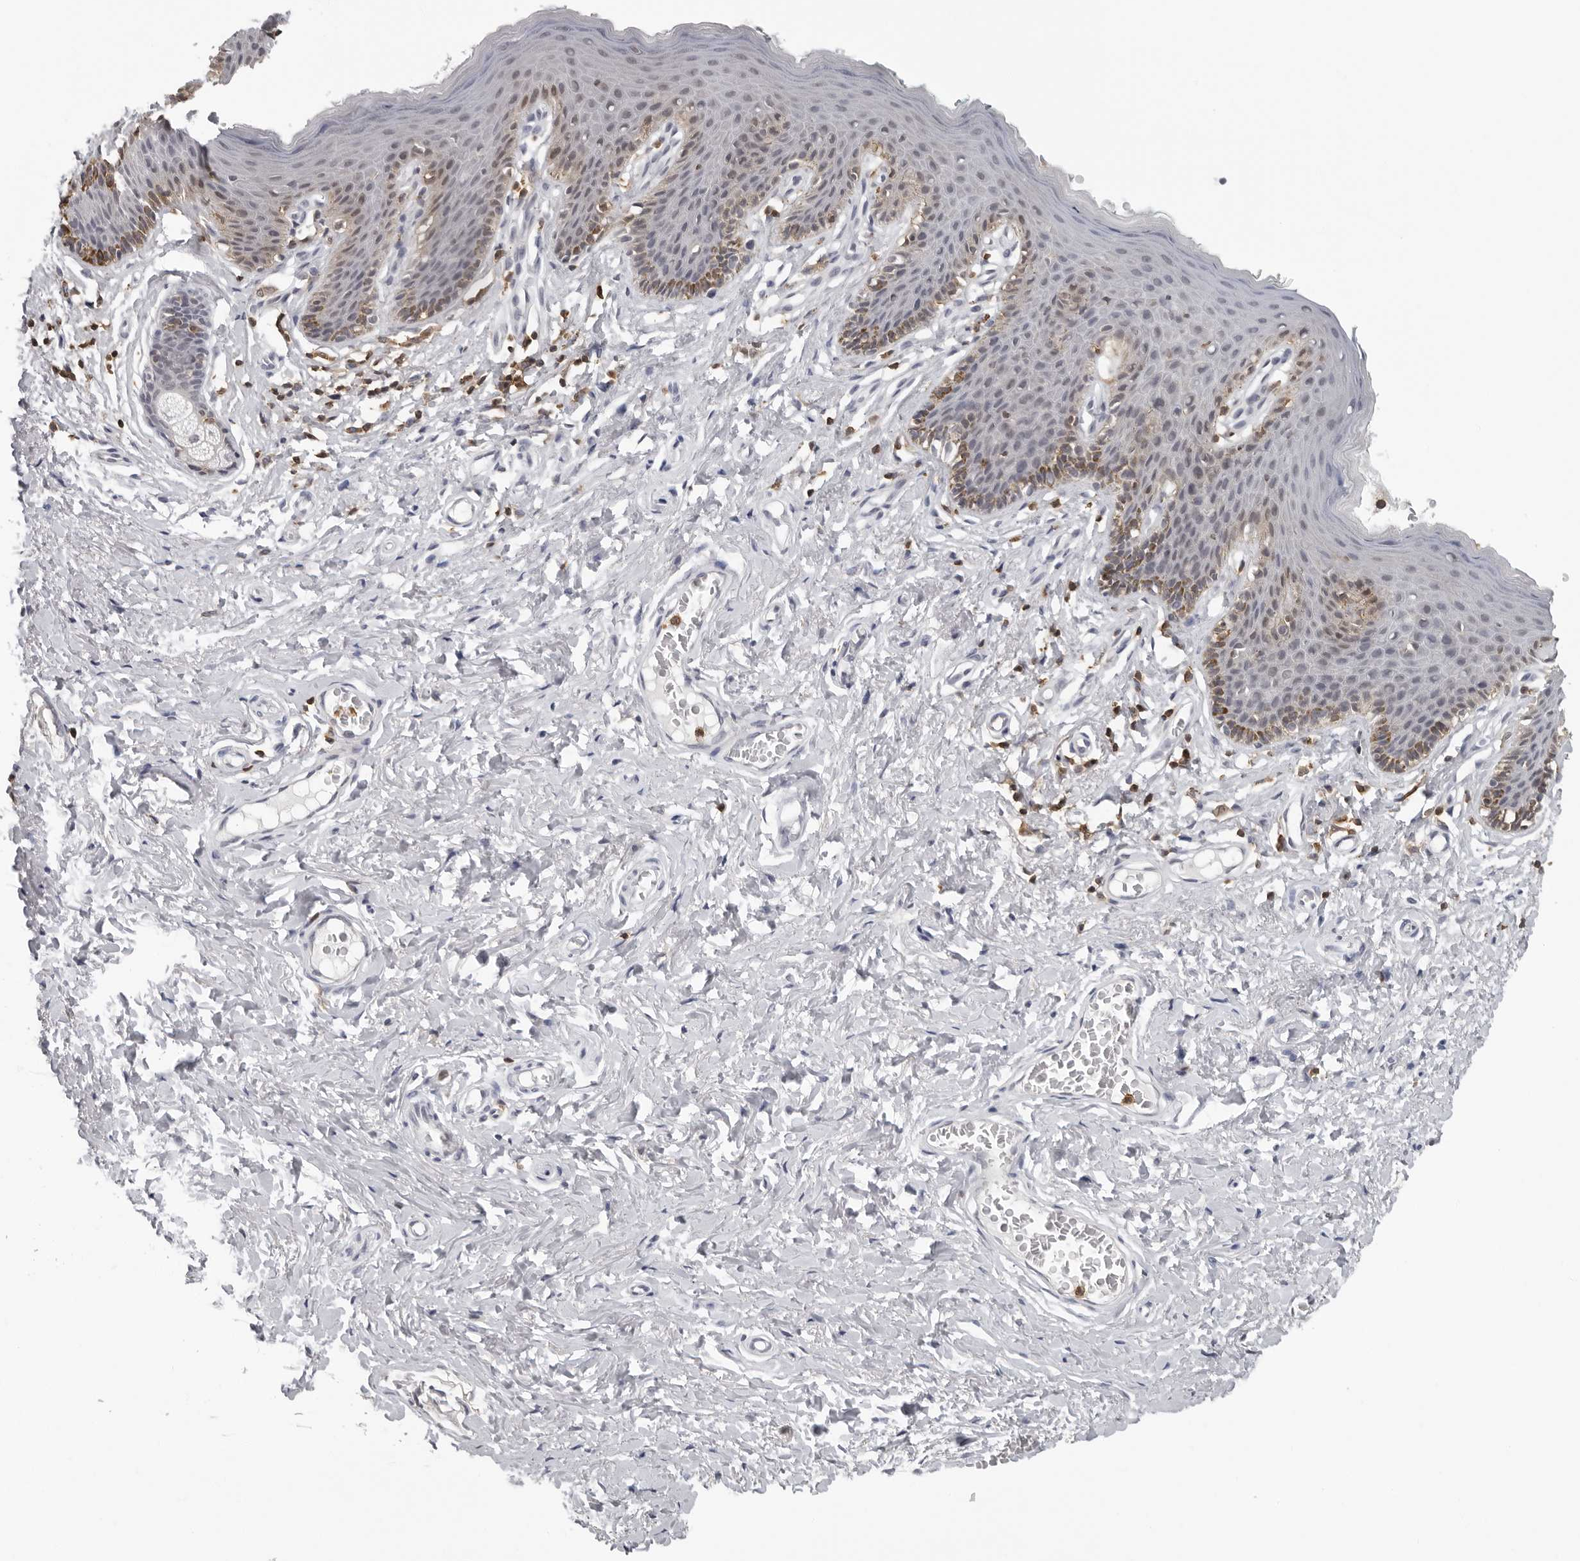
{"staining": {"intensity": "moderate", "quantity": "<25%", "location": "cytoplasmic/membranous"}, "tissue": "skin", "cell_type": "Epidermal cells", "image_type": "normal", "snomed": [{"axis": "morphology", "description": "Normal tissue, NOS"}, {"axis": "topography", "description": "Vulva"}], "caption": "Epidermal cells display low levels of moderate cytoplasmic/membranous positivity in about <25% of cells in normal human skin.", "gene": "HSPH1", "patient": {"sex": "female", "age": 66}}